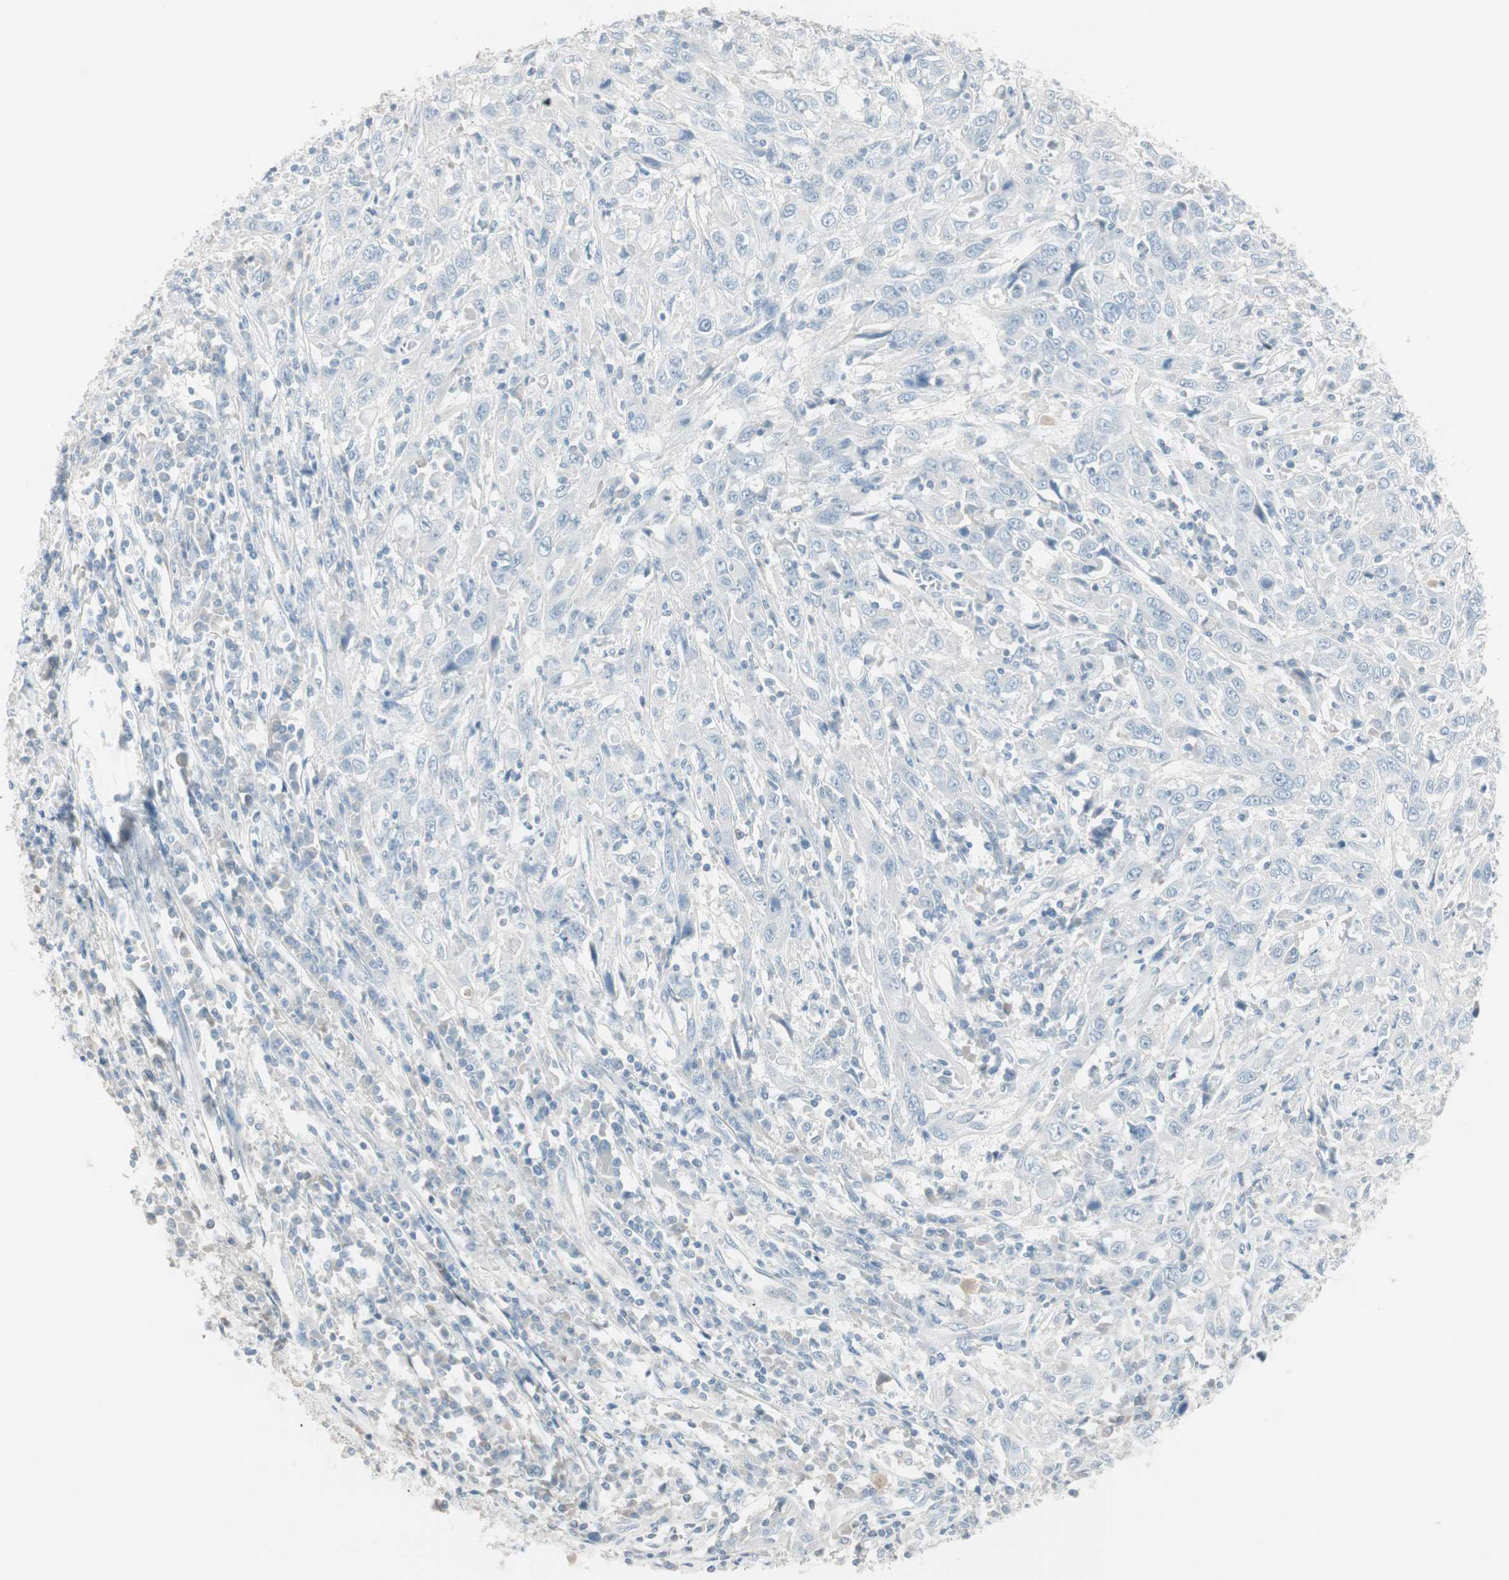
{"staining": {"intensity": "negative", "quantity": "none", "location": "none"}, "tissue": "cervical cancer", "cell_type": "Tumor cells", "image_type": "cancer", "snomed": [{"axis": "morphology", "description": "Squamous cell carcinoma, NOS"}, {"axis": "topography", "description": "Cervix"}], "caption": "Cervical squamous cell carcinoma stained for a protein using immunohistochemistry (IHC) displays no positivity tumor cells.", "gene": "ITLN2", "patient": {"sex": "female", "age": 46}}